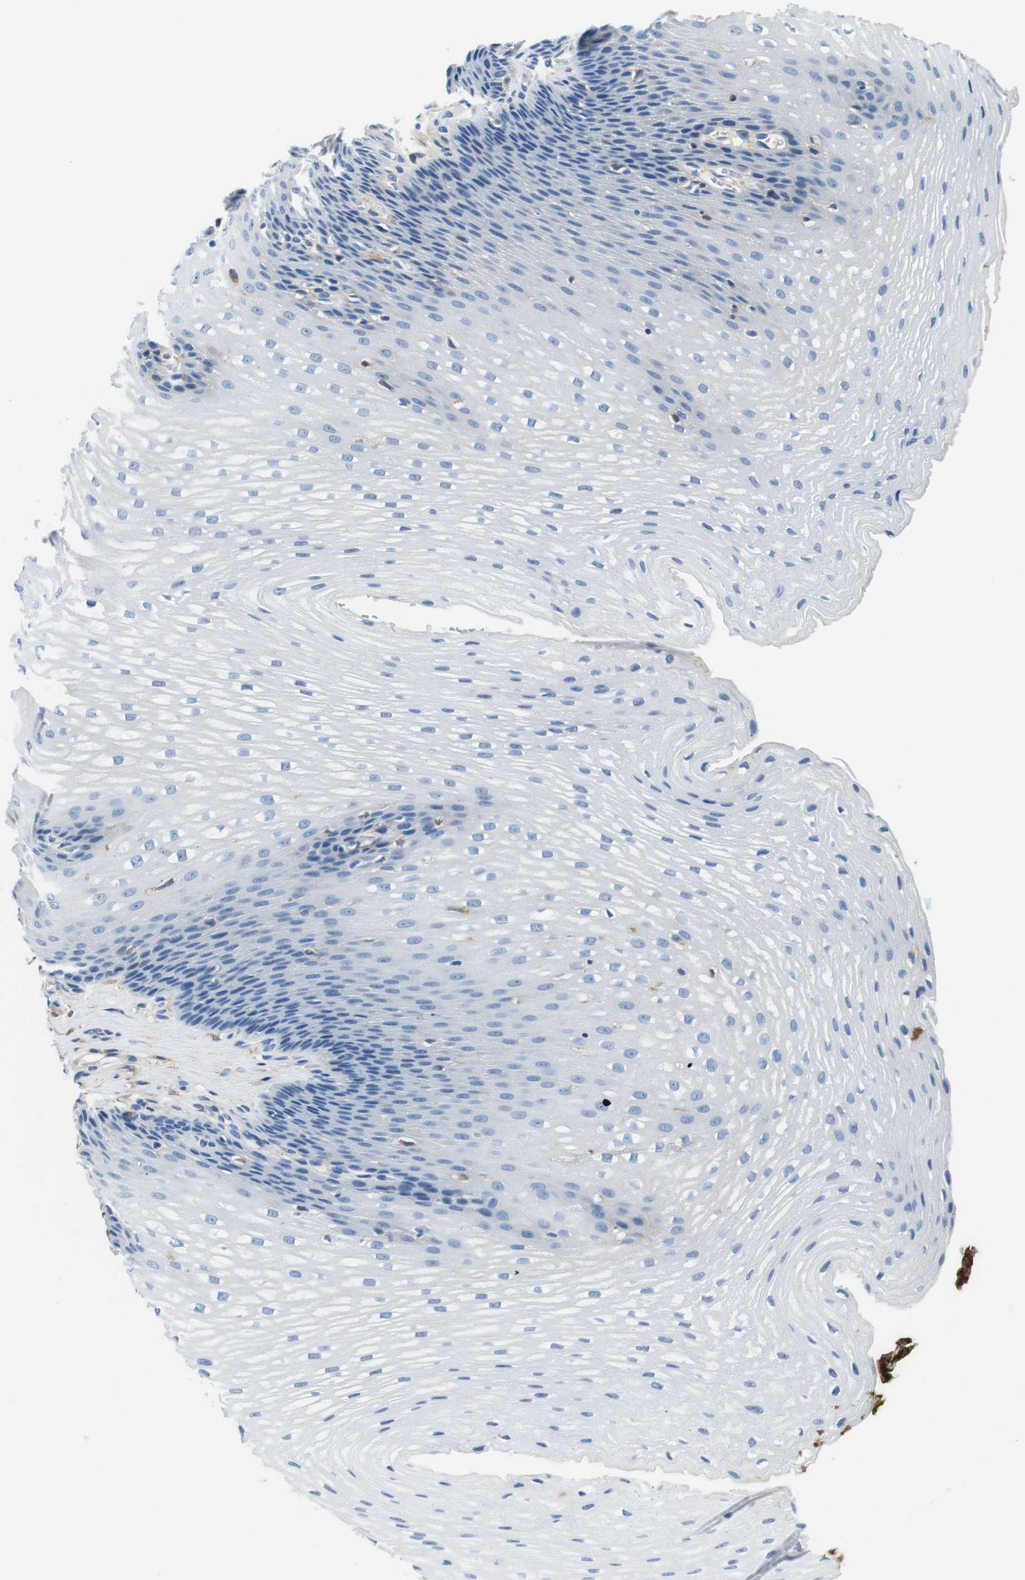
{"staining": {"intensity": "negative", "quantity": "none", "location": "none"}, "tissue": "esophagus", "cell_type": "Squamous epithelial cells", "image_type": "normal", "snomed": [{"axis": "morphology", "description": "Normal tissue, NOS"}, {"axis": "topography", "description": "Esophagus"}], "caption": "Human esophagus stained for a protein using IHC exhibits no positivity in squamous epithelial cells.", "gene": "IGHD", "patient": {"sex": "male", "age": 48}}